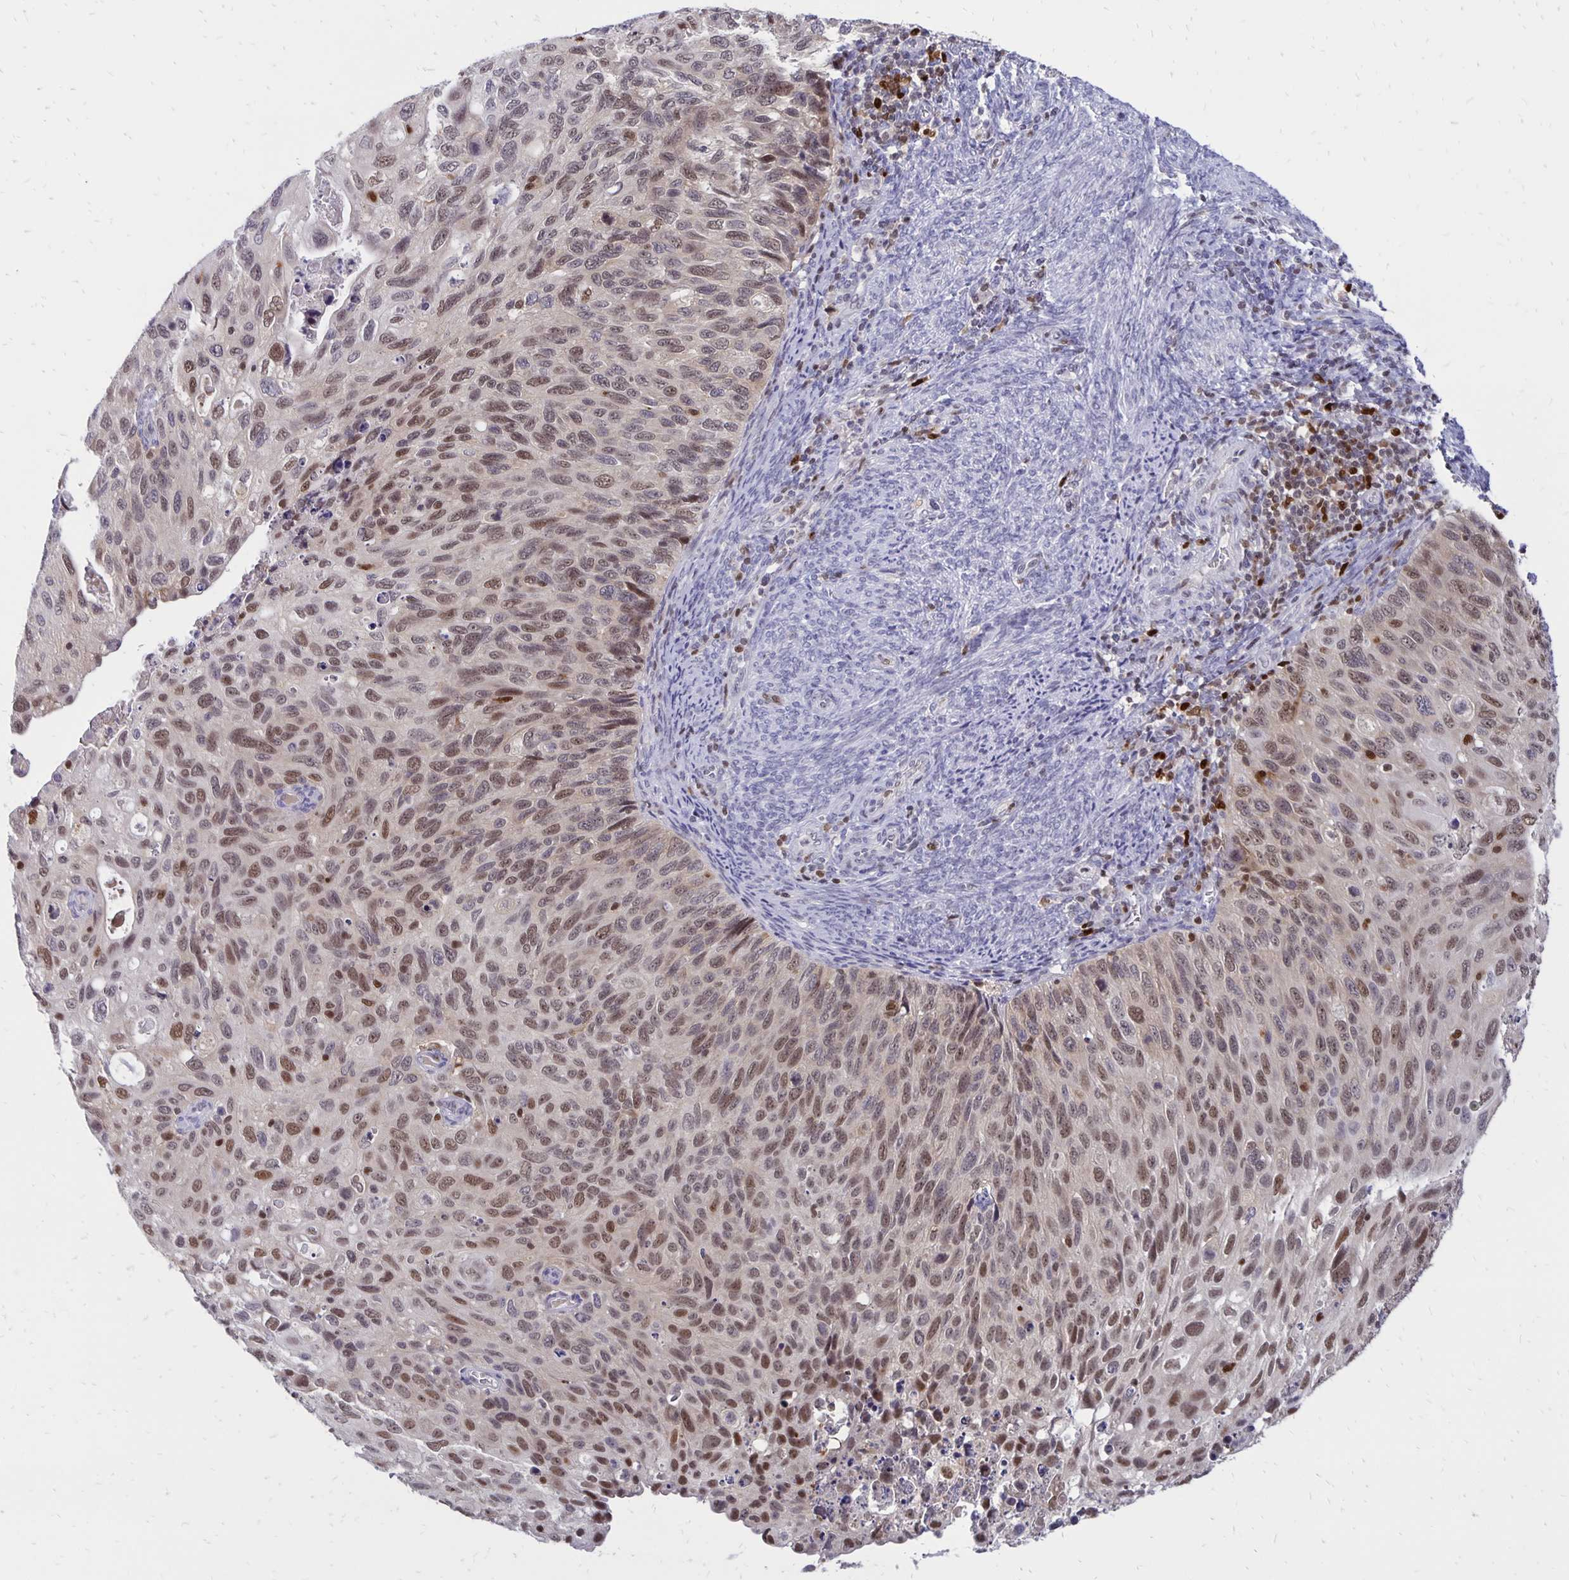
{"staining": {"intensity": "moderate", "quantity": ">75%", "location": "nuclear"}, "tissue": "cervical cancer", "cell_type": "Tumor cells", "image_type": "cancer", "snomed": [{"axis": "morphology", "description": "Squamous cell carcinoma, NOS"}, {"axis": "topography", "description": "Cervix"}], "caption": "Cervical cancer (squamous cell carcinoma) stained with a brown dye reveals moderate nuclear positive positivity in about >75% of tumor cells.", "gene": "DCK", "patient": {"sex": "female", "age": 70}}